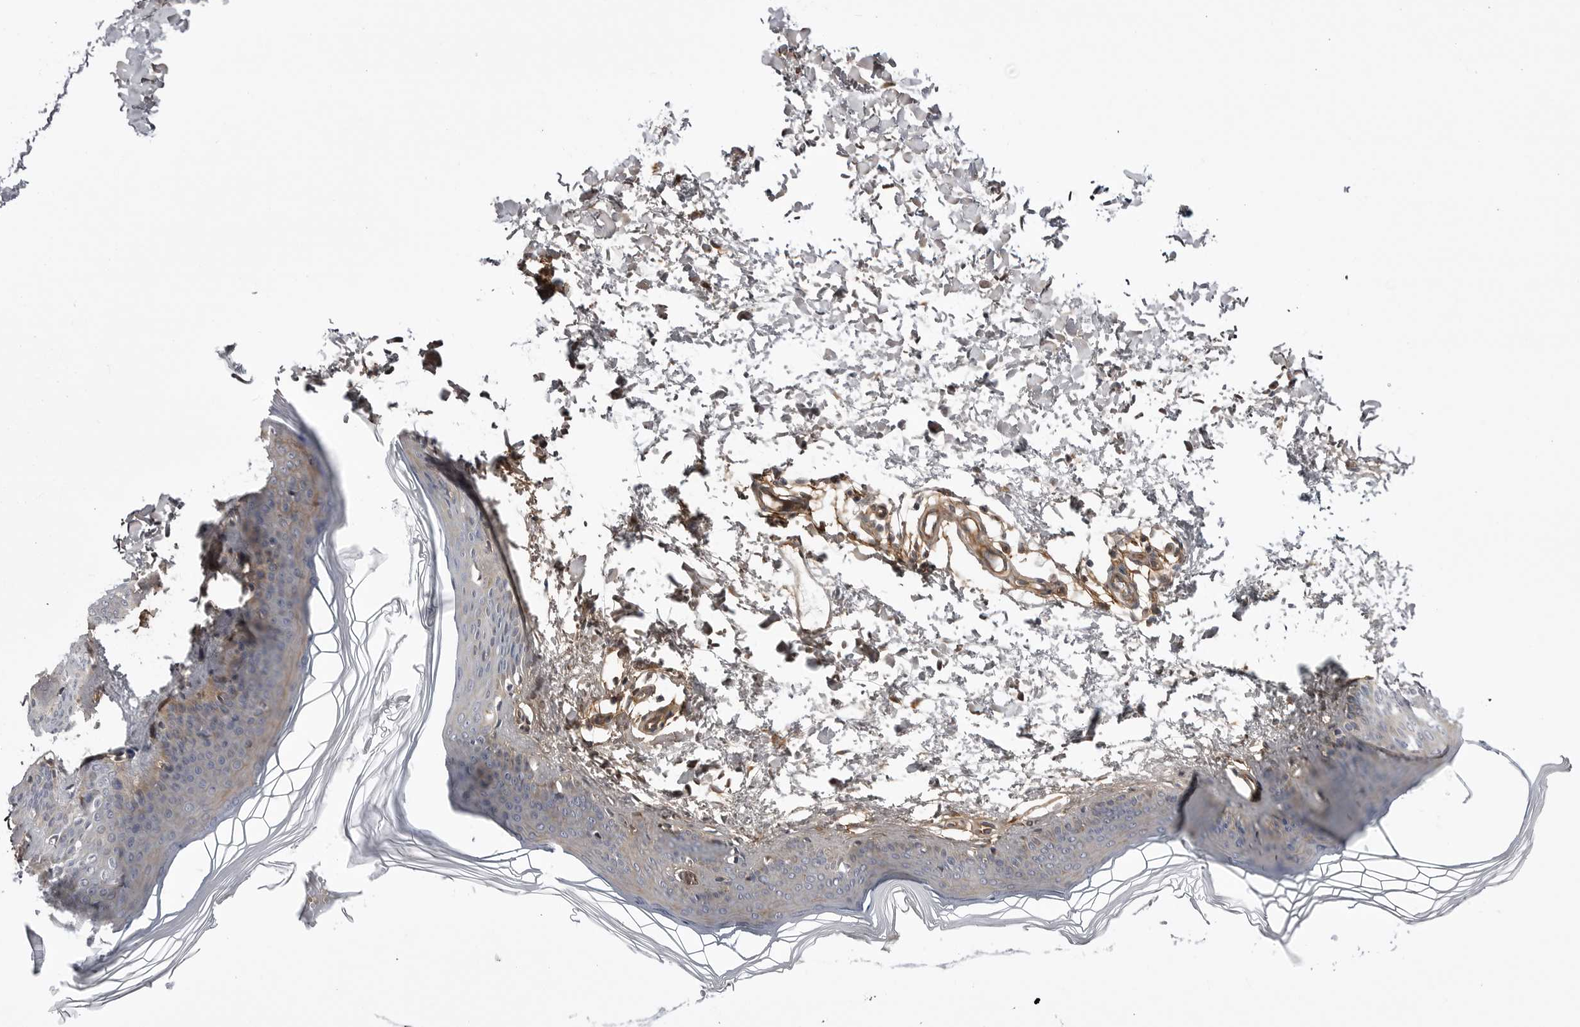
{"staining": {"intensity": "moderate", "quantity": ">75%", "location": "cytoplasmic/membranous"}, "tissue": "skin", "cell_type": "Fibroblasts", "image_type": "normal", "snomed": [{"axis": "morphology", "description": "Normal tissue, NOS"}, {"axis": "topography", "description": "Skin"}], "caption": "IHC image of normal skin: skin stained using IHC shows medium levels of moderate protein expression localized specifically in the cytoplasmic/membranous of fibroblasts, appearing as a cytoplasmic/membranous brown color.", "gene": "ARL5A", "patient": {"sex": "female", "age": 27}}